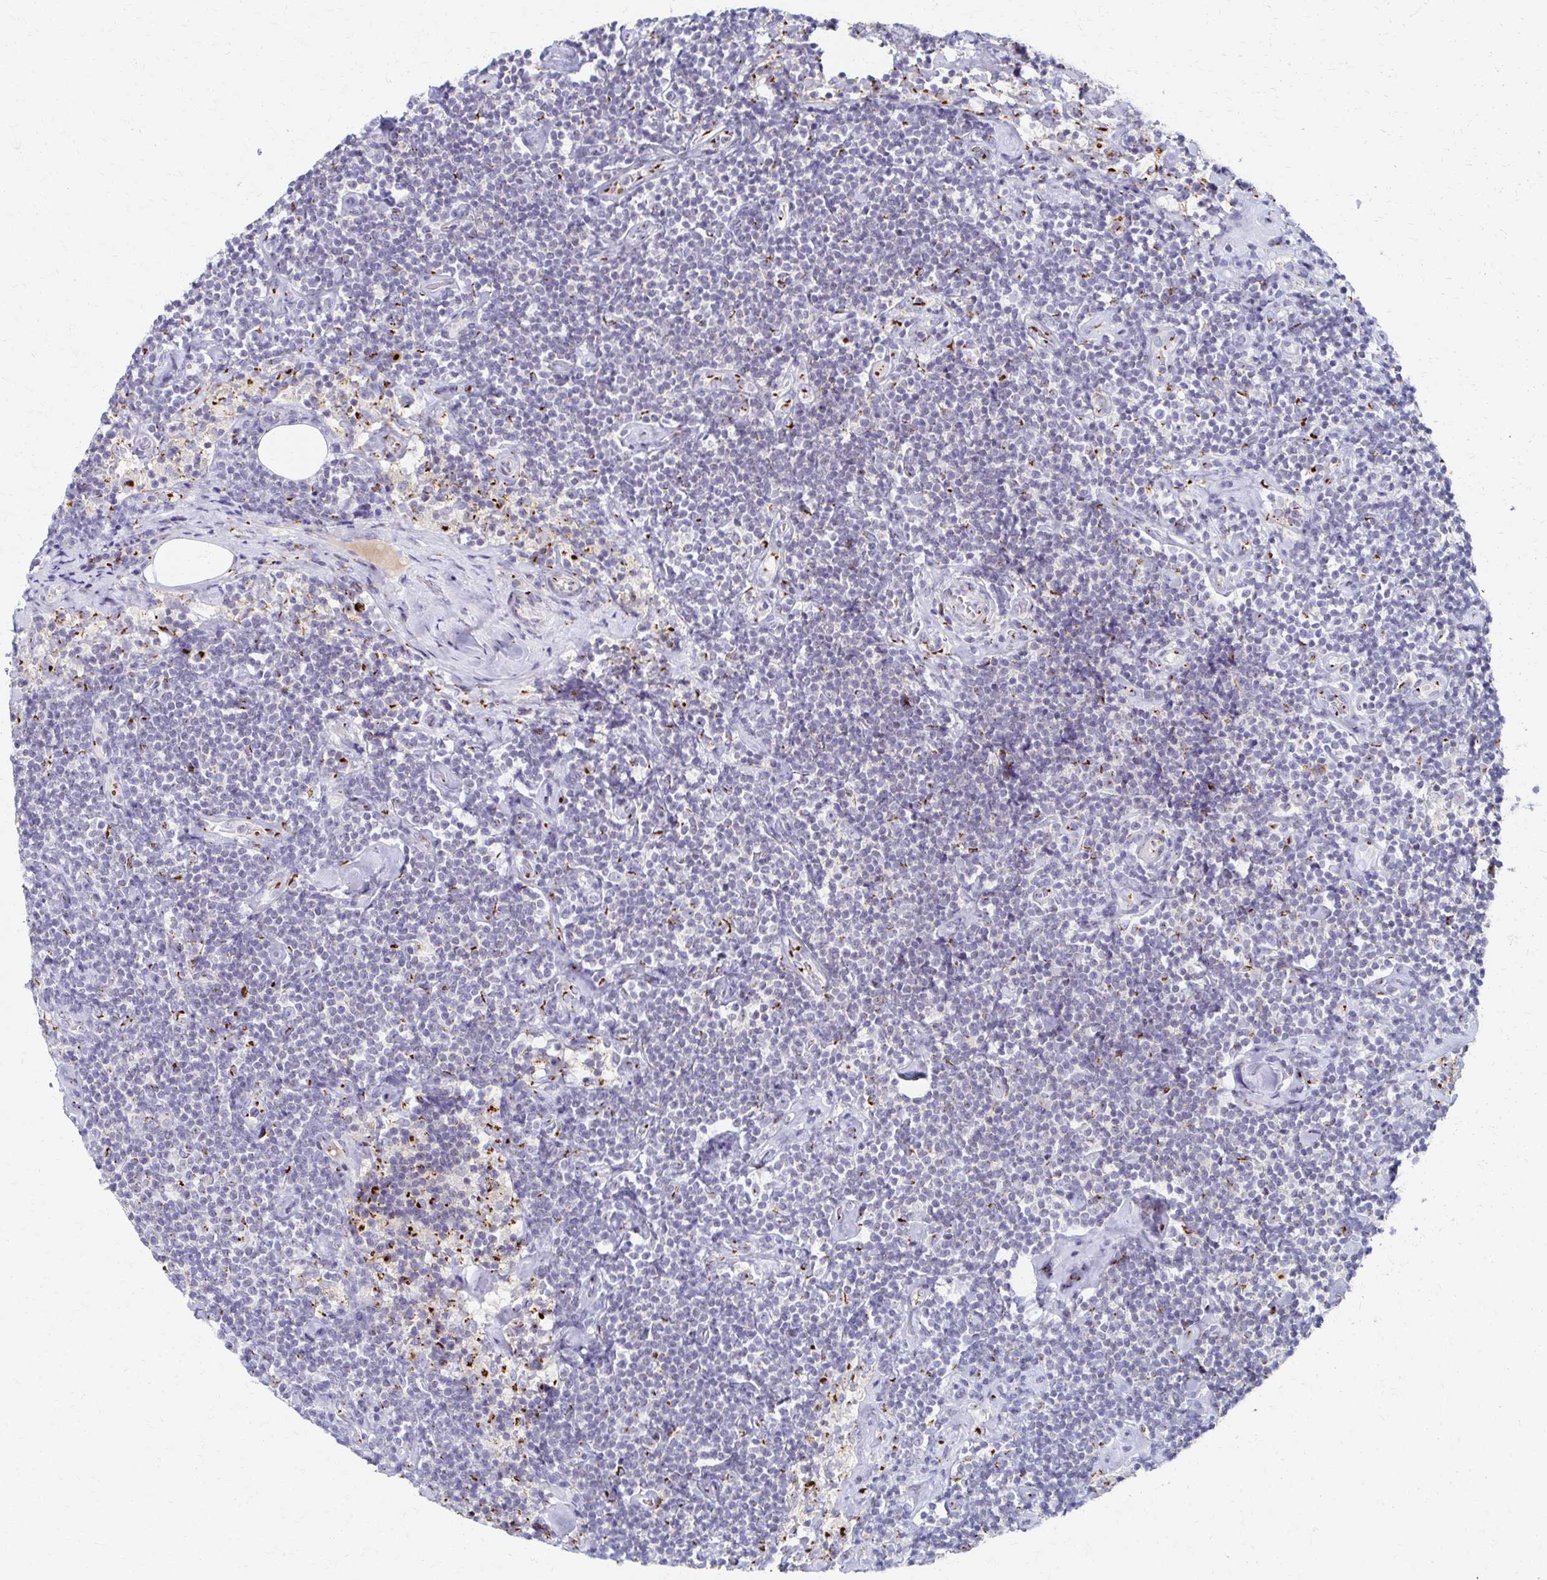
{"staining": {"intensity": "negative", "quantity": "none", "location": "none"}, "tissue": "lymphoma", "cell_type": "Tumor cells", "image_type": "cancer", "snomed": [{"axis": "morphology", "description": "Malignant lymphoma, non-Hodgkin's type, Low grade"}, {"axis": "topography", "description": "Lymph node"}], "caption": "Lymphoma was stained to show a protein in brown. There is no significant expression in tumor cells.", "gene": "TM9SF1", "patient": {"sex": "male", "age": 81}}